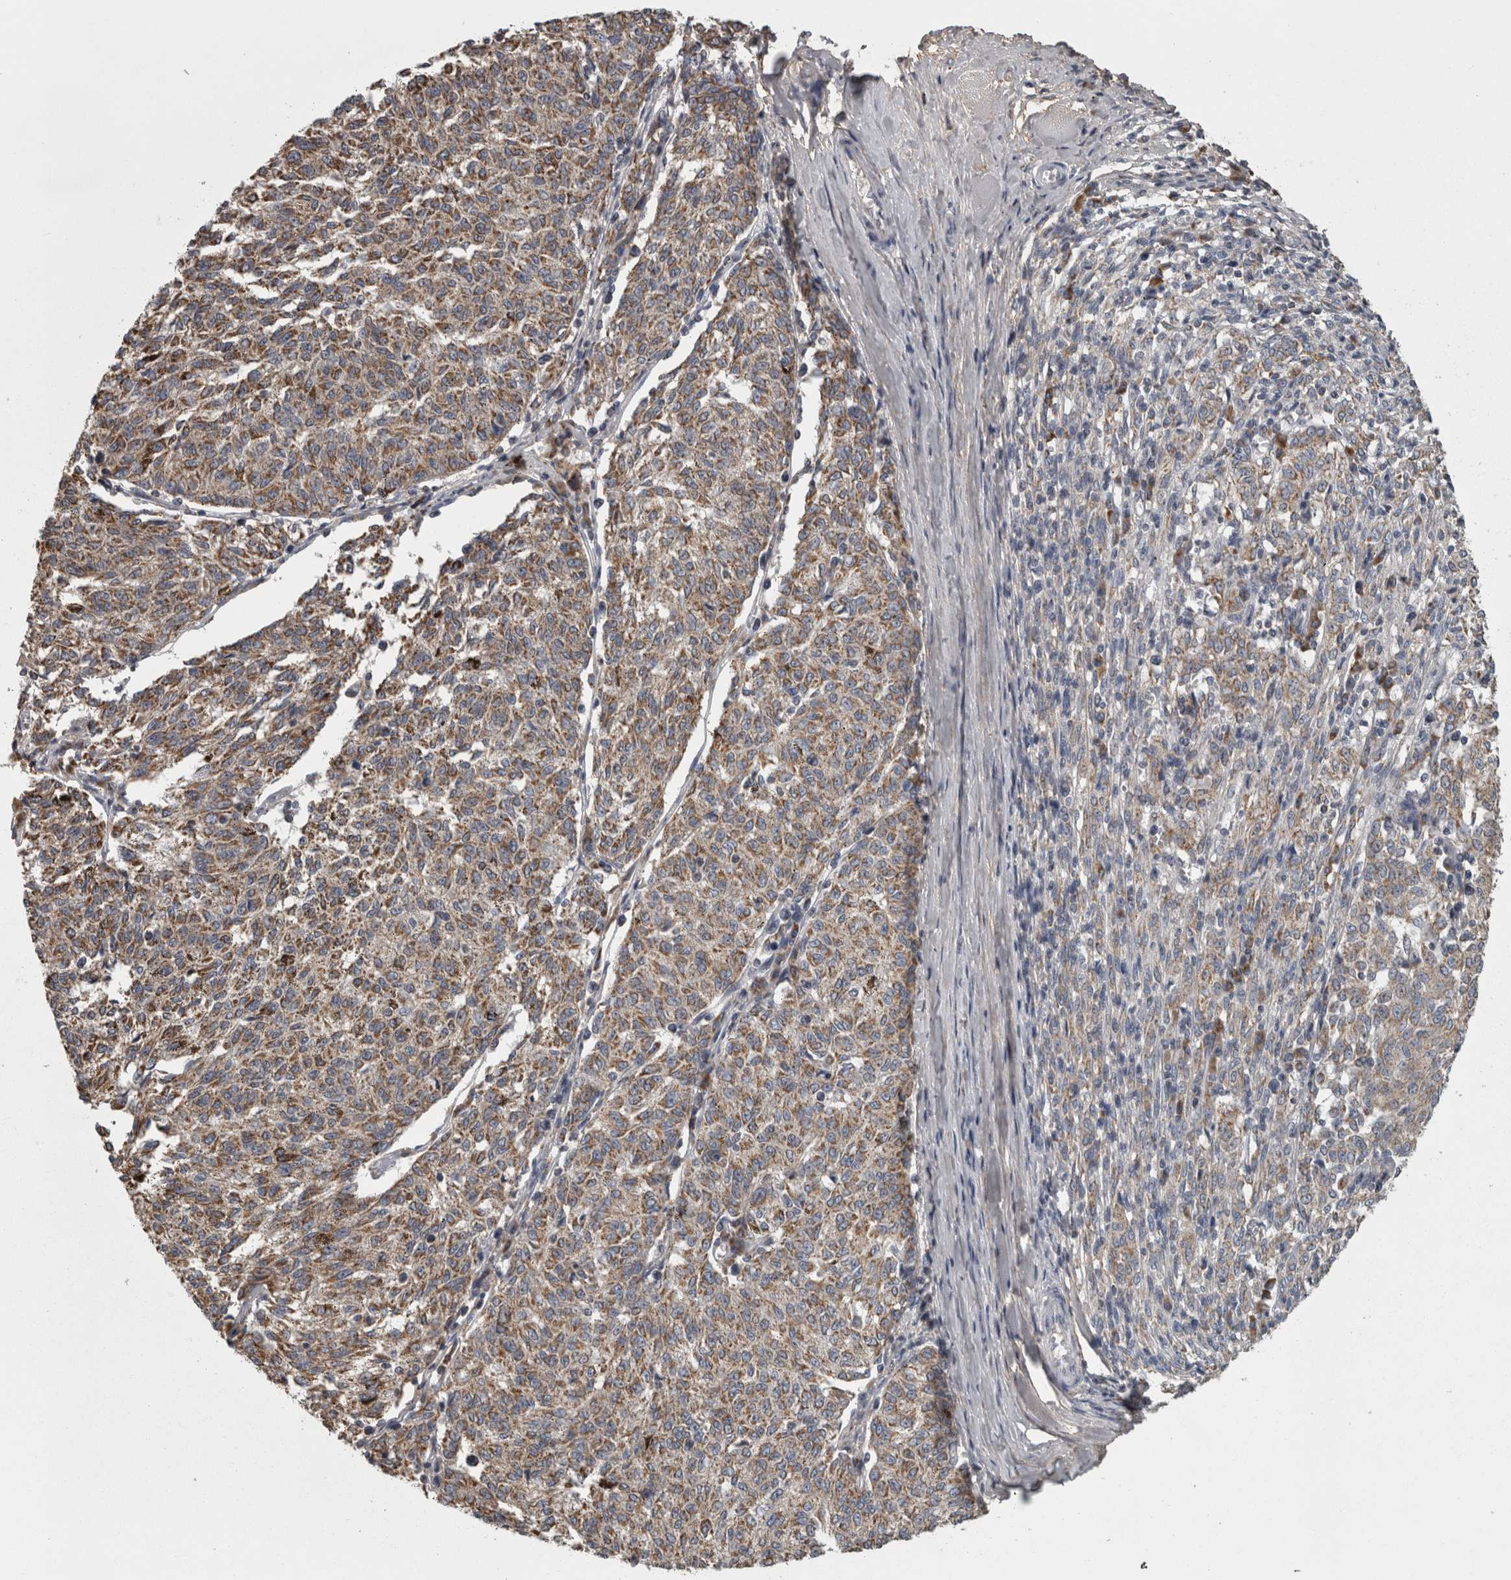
{"staining": {"intensity": "moderate", "quantity": "25%-75%", "location": "cytoplasmic/membranous"}, "tissue": "melanoma", "cell_type": "Tumor cells", "image_type": "cancer", "snomed": [{"axis": "morphology", "description": "Malignant melanoma, NOS"}, {"axis": "topography", "description": "Skin"}], "caption": "This histopathology image reveals immunohistochemistry (IHC) staining of malignant melanoma, with medium moderate cytoplasmic/membranous expression in about 25%-75% of tumor cells.", "gene": "FRK", "patient": {"sex": "female", "age": 72}}